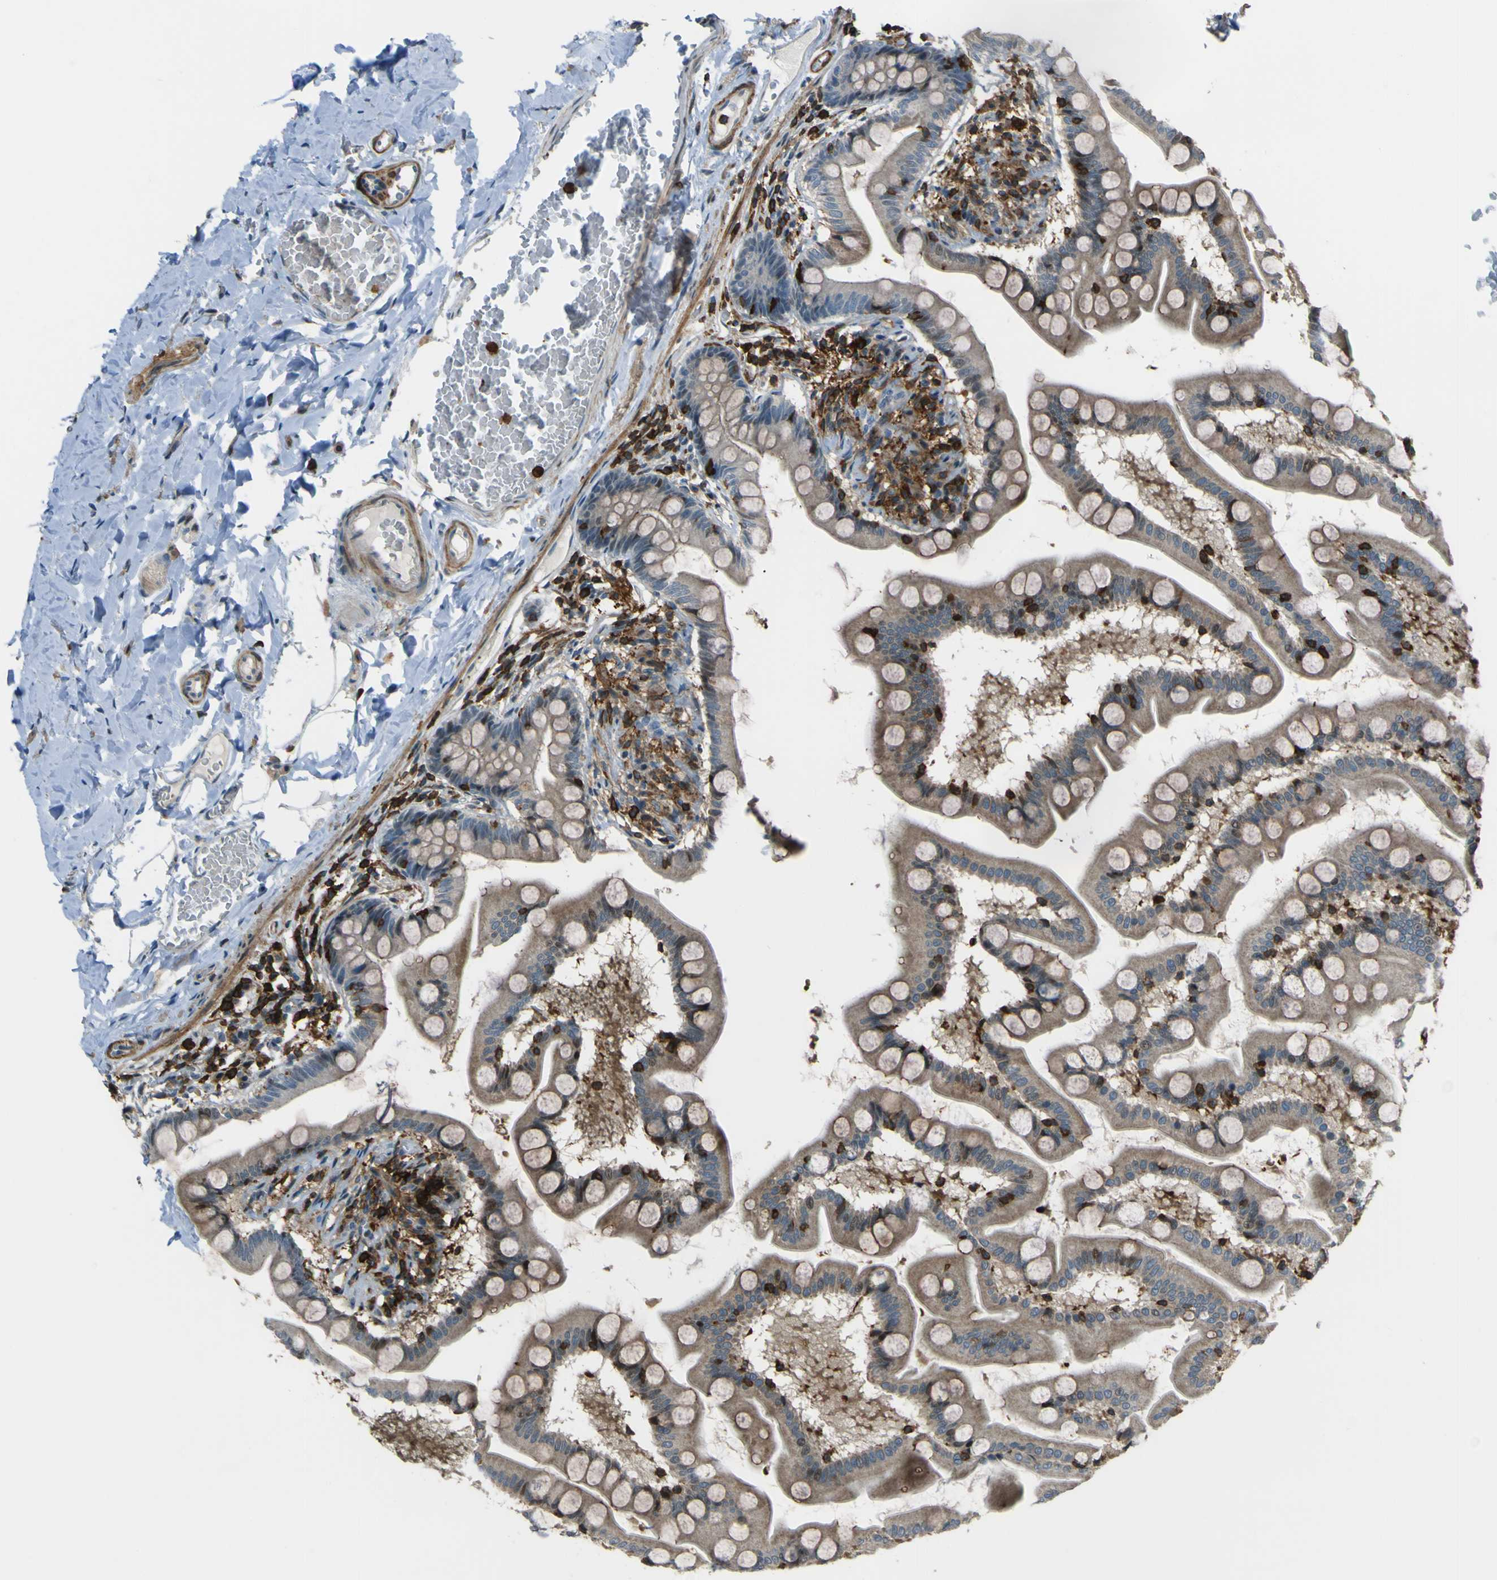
{"staining": {"intensity": "weak", "quantity": ">75%", "location": "cytoplasmic/membranous"}, "tissue": "small intestine", "cell_type": "Glandular cells", "image_type": "normal", "snomed": [{"axis": "morphology", "description": "Normal tissue, NOS"}, {"axis": "topography", "description": "Small intestine"}], "caption": "Weak cytoplasmic/membranous expression is identified in about >75% of glandular cells in unremarkable small intestine.", "gene": "PCDHB5", "patient": {"sex": "male", "age": 41}}